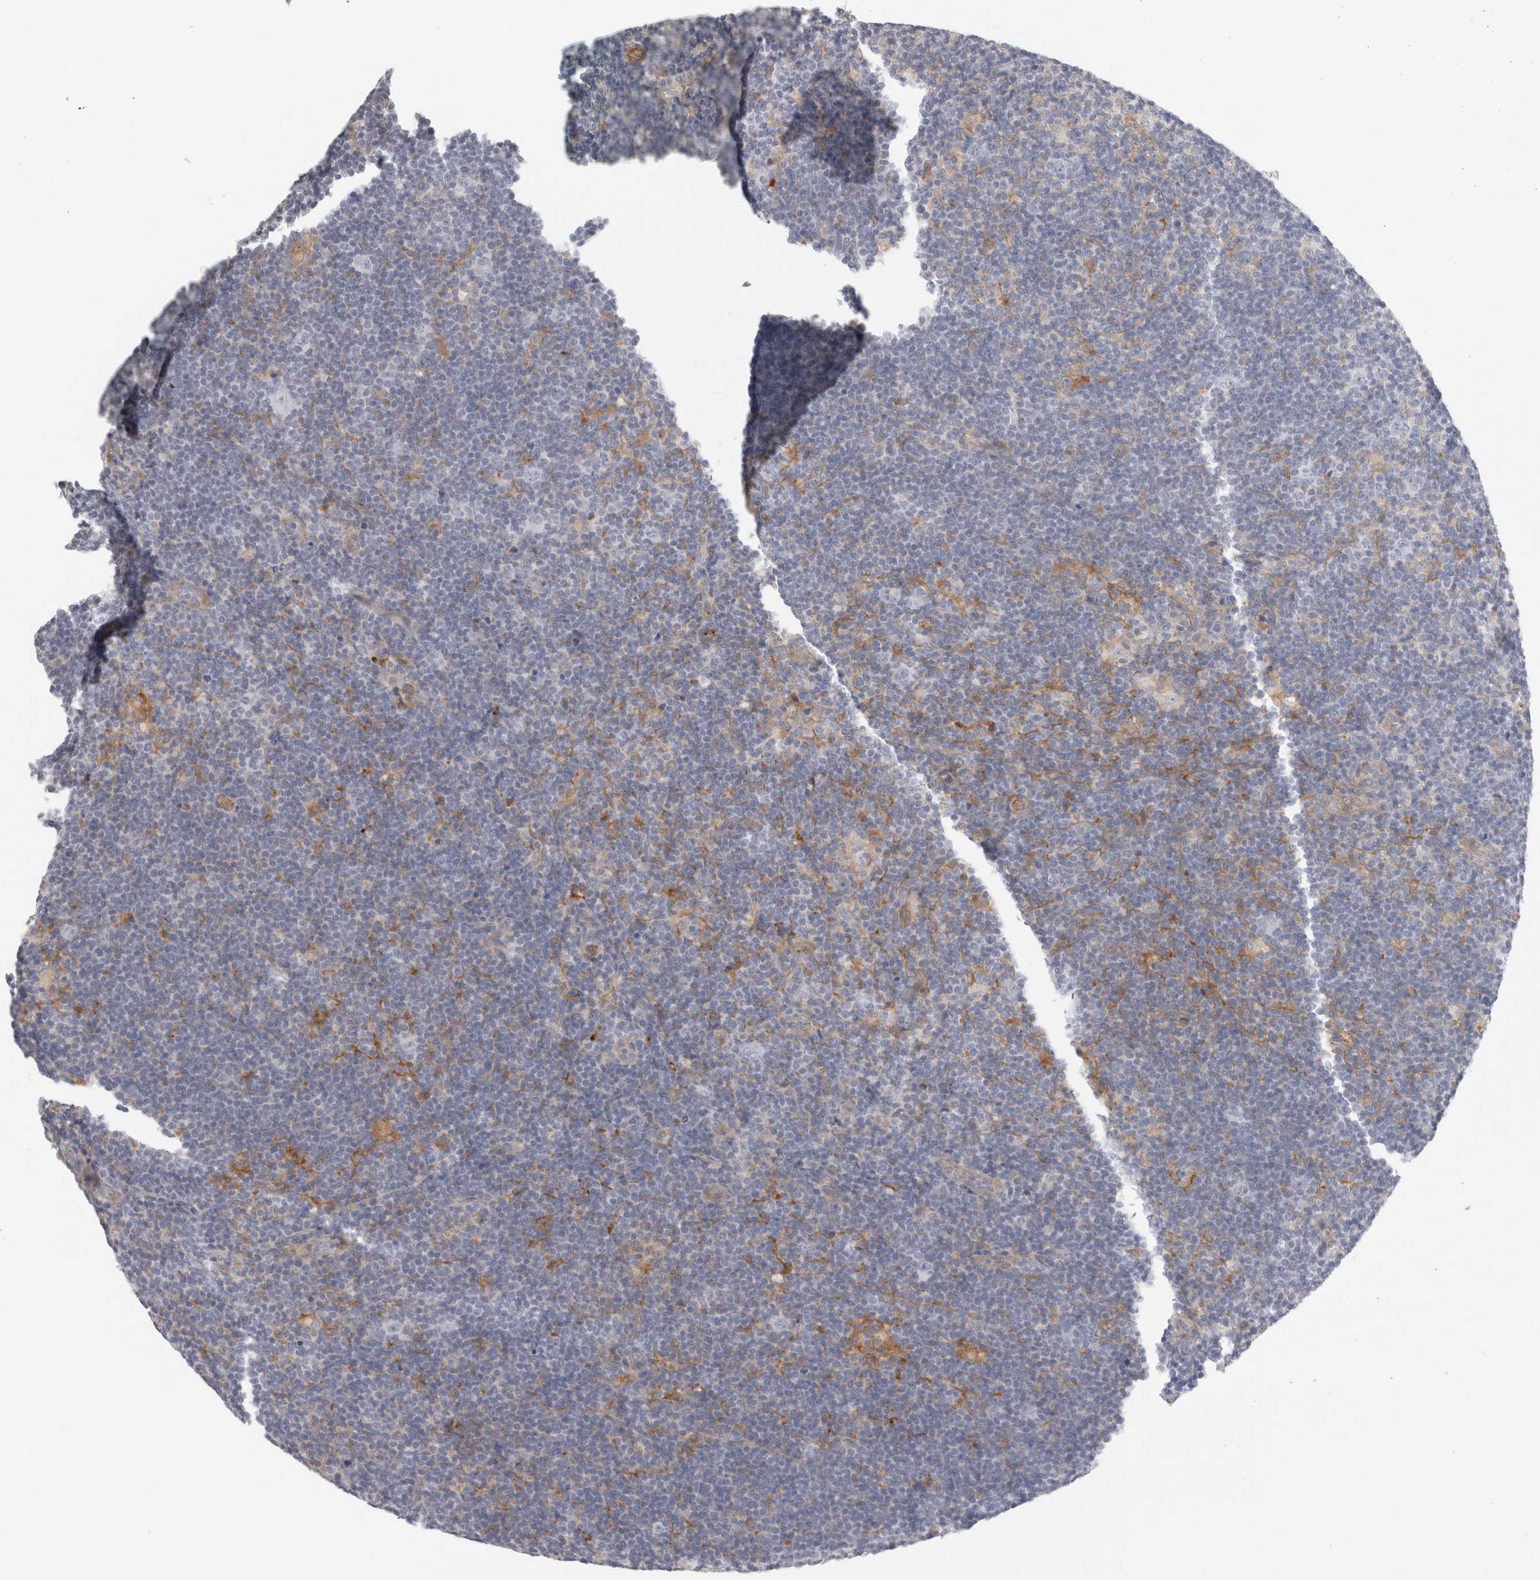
{"staining": {"intensity": "negative", "quantity": "none", "location": "none"}, "tissue": "lymphoma", "cell_type": "Tumor cells", "image_type": "cancer", "snomed": [{"axis": "morphology", "description": "Hodgkin's disease, NOS"}, {"axis": "topography", "description": "Lymph node"}], "caption": "Tumor cells show no significant protein expression in Hodgkin's disease. (Brightfield microscopy of DAB IHC at high magnification).", "gene": "FBLIM1", "patient": {"sex": "female", "age": 57}}